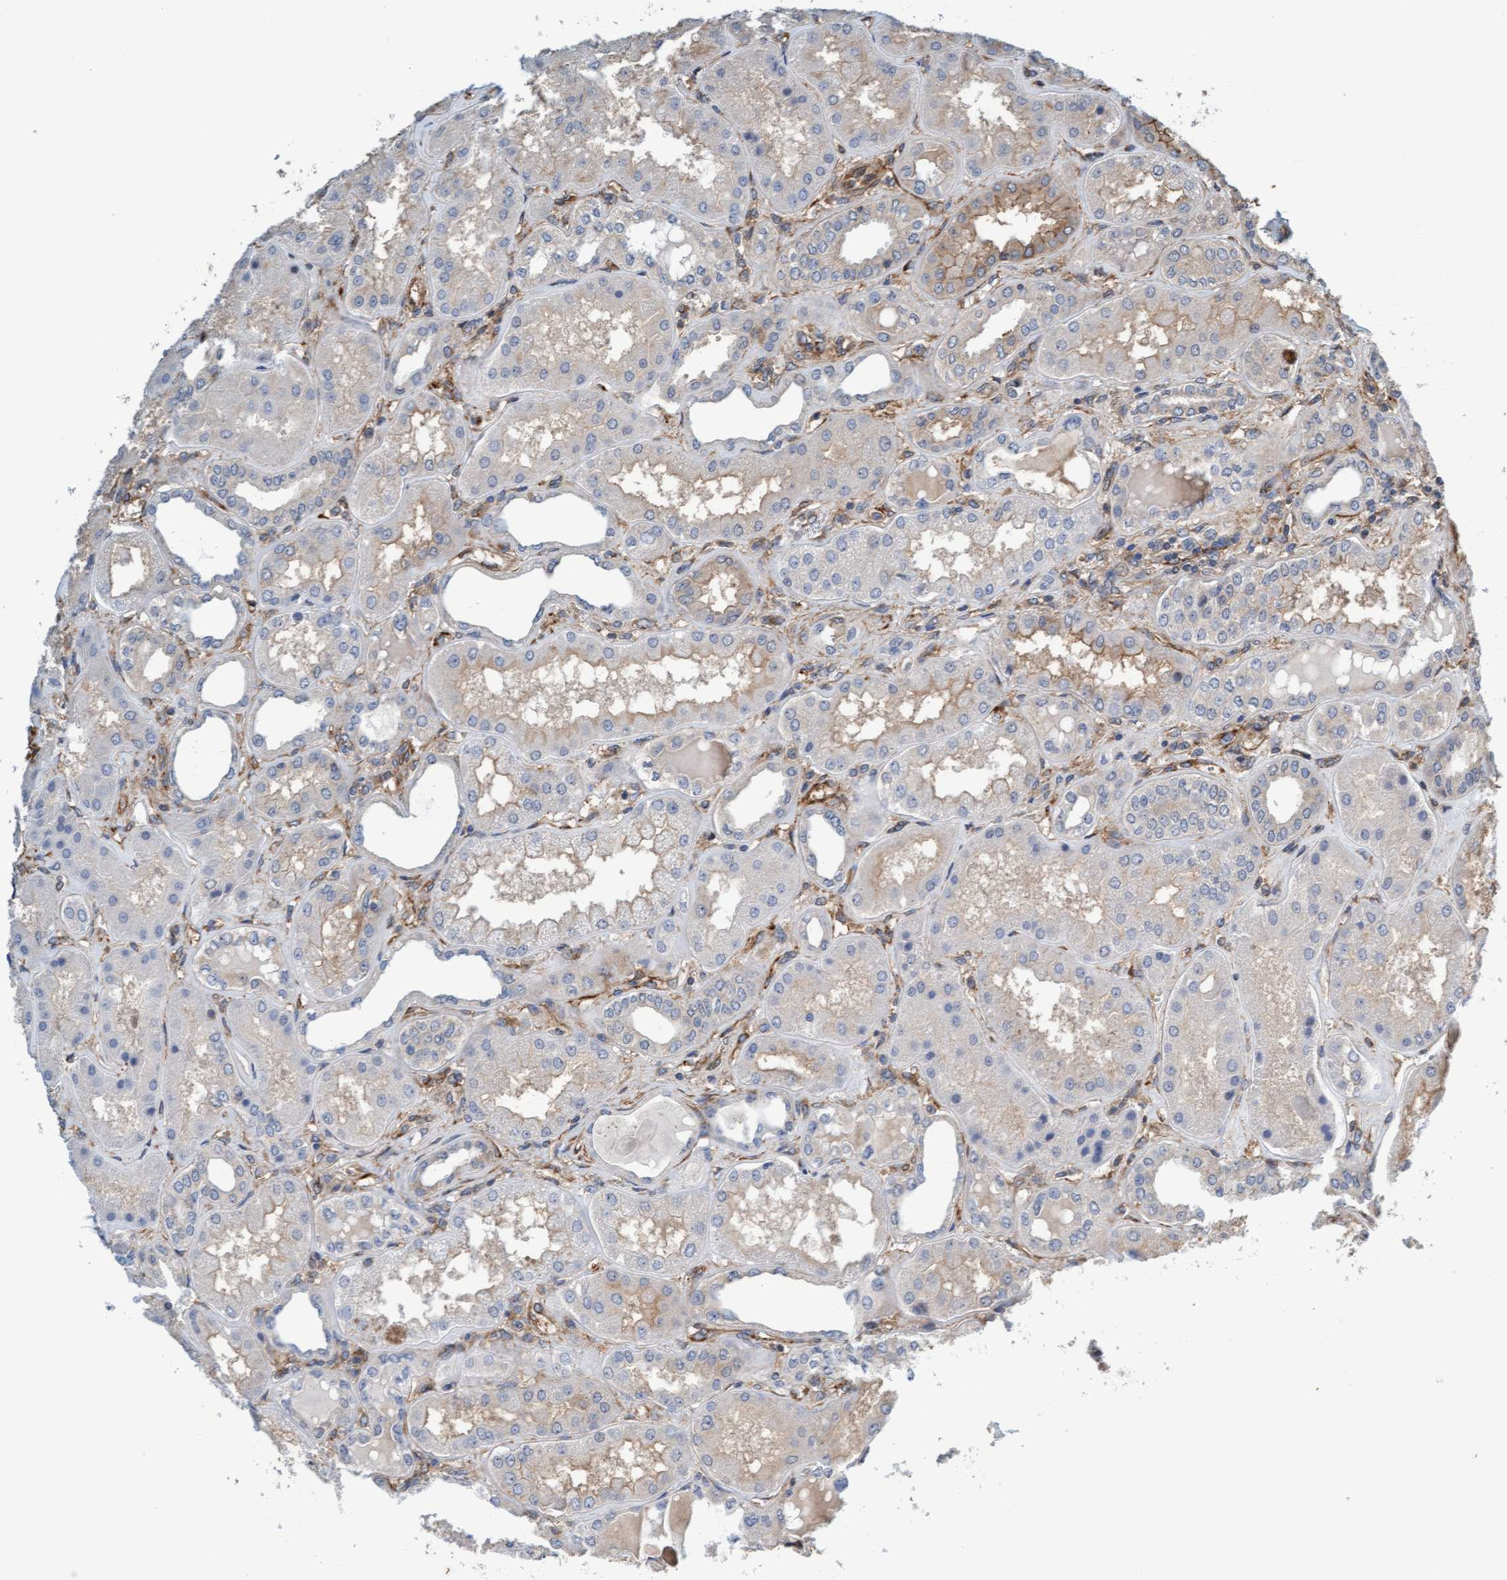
{"staining": {"intensity": "moderate", "quantity": ">75%", "location": "cytoplasmic/membranous"}, "tissue": "kidney", "cell_type": "Cells in glomeruli", "image_type": "normal", "snomed": [{"axis": "morphology", "description": "Normal tissue, NOS"}, {"axis": "topography", "description": "Kidney"}], "caption": "Immunohistochemistry (IHC) histopathology image of unremarkable kidney: human kidney stained using immunohistochemistry (IHC) displays medium levels of moderate protein expression localized specifically in the cytoplasmic/membranous of cells in glomeruli, appearing as a cytoplasmic/membranous brown color.", "gene": "FMNL3", "patient": {"sex": "female", "age": 56}}